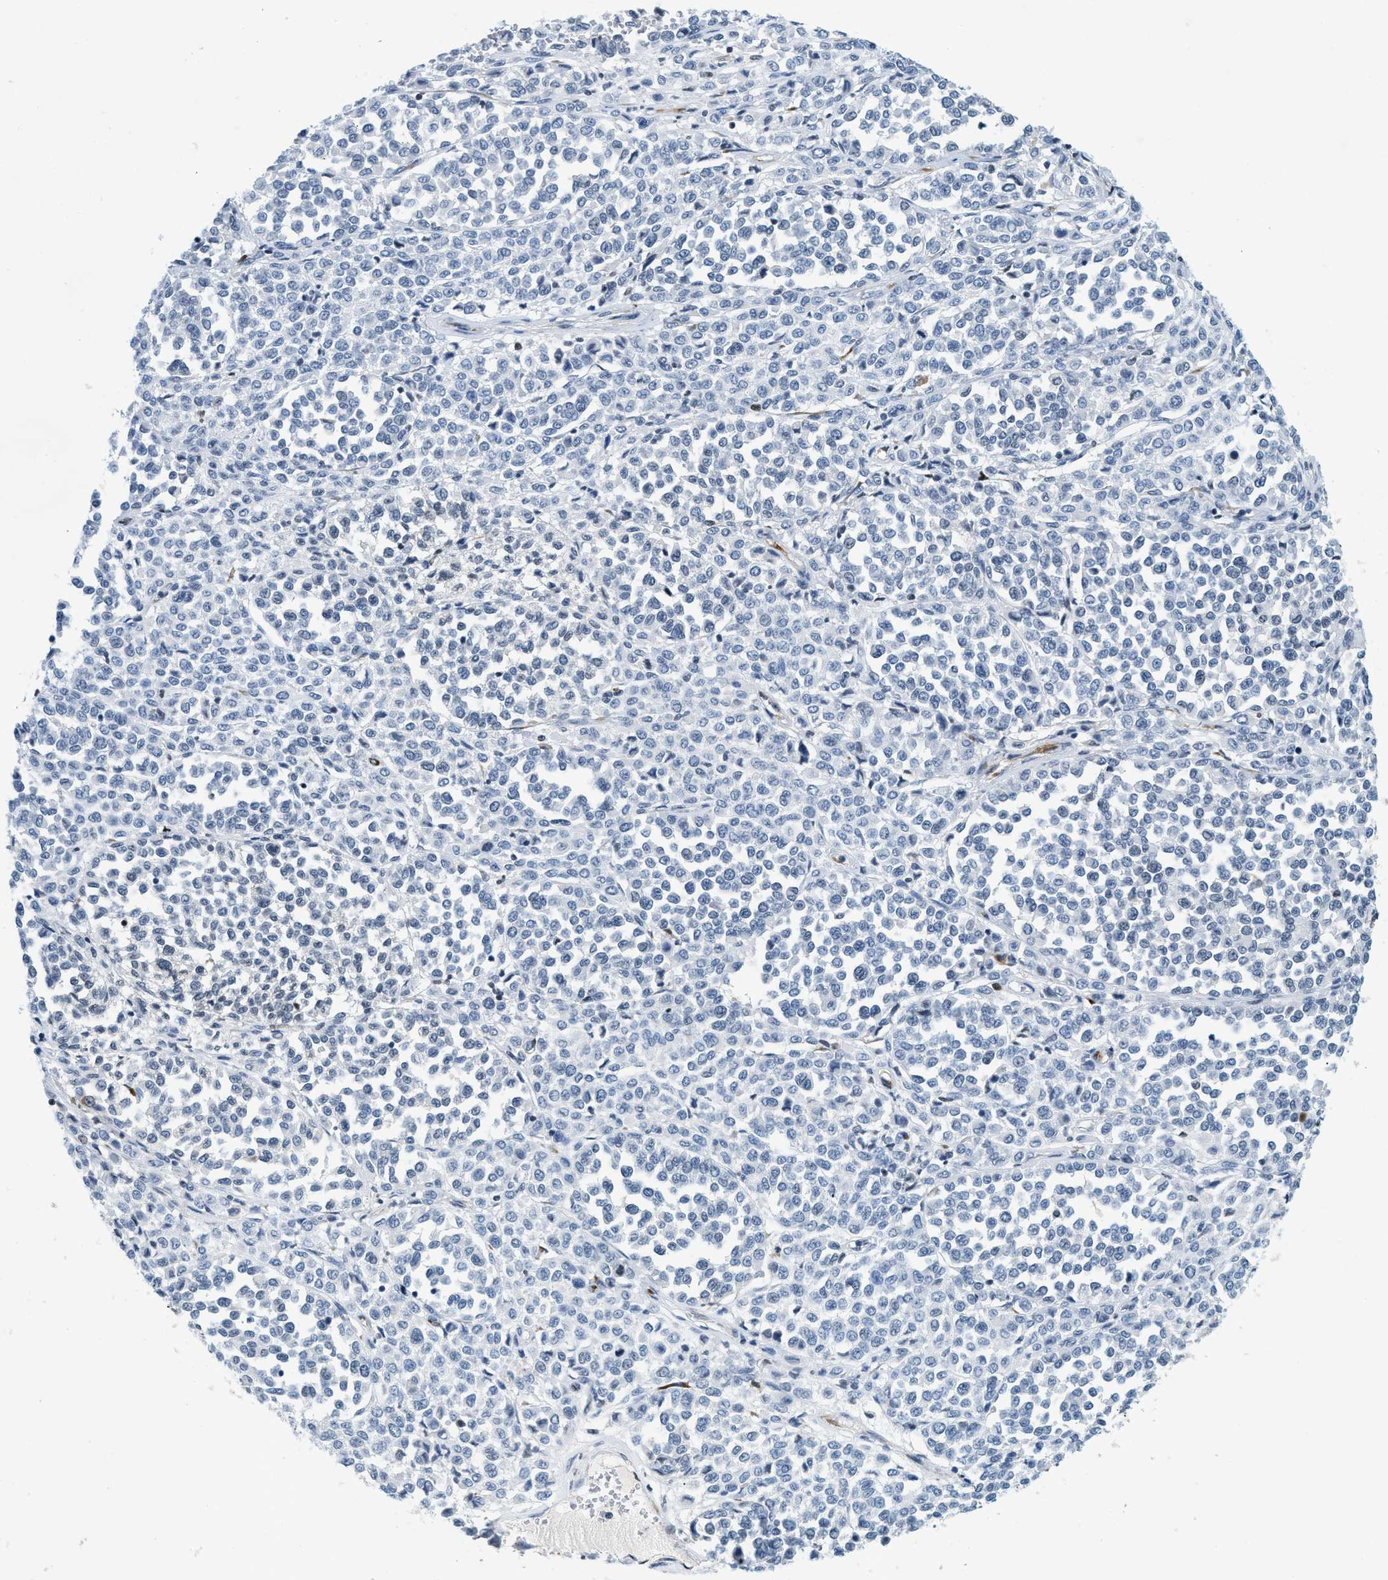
{"staining": {"intensity": "negative", "quantity": "none", "location": "none"}, "tissue": "melanoma", "cell_type": "Tumor cells", "image_type": "cancer", "snomed": [{"axis": "morphology", "description": "Malignant melanoma, Metastatic site"}, {"axis": "topography", "description": "Pancreas"}], "caption": "Protein analysis of melanoma demonstrates no significant positivity in tumor cells.", "gene": "UVRAG", "patient": {"sex": "female", "age": 30}}